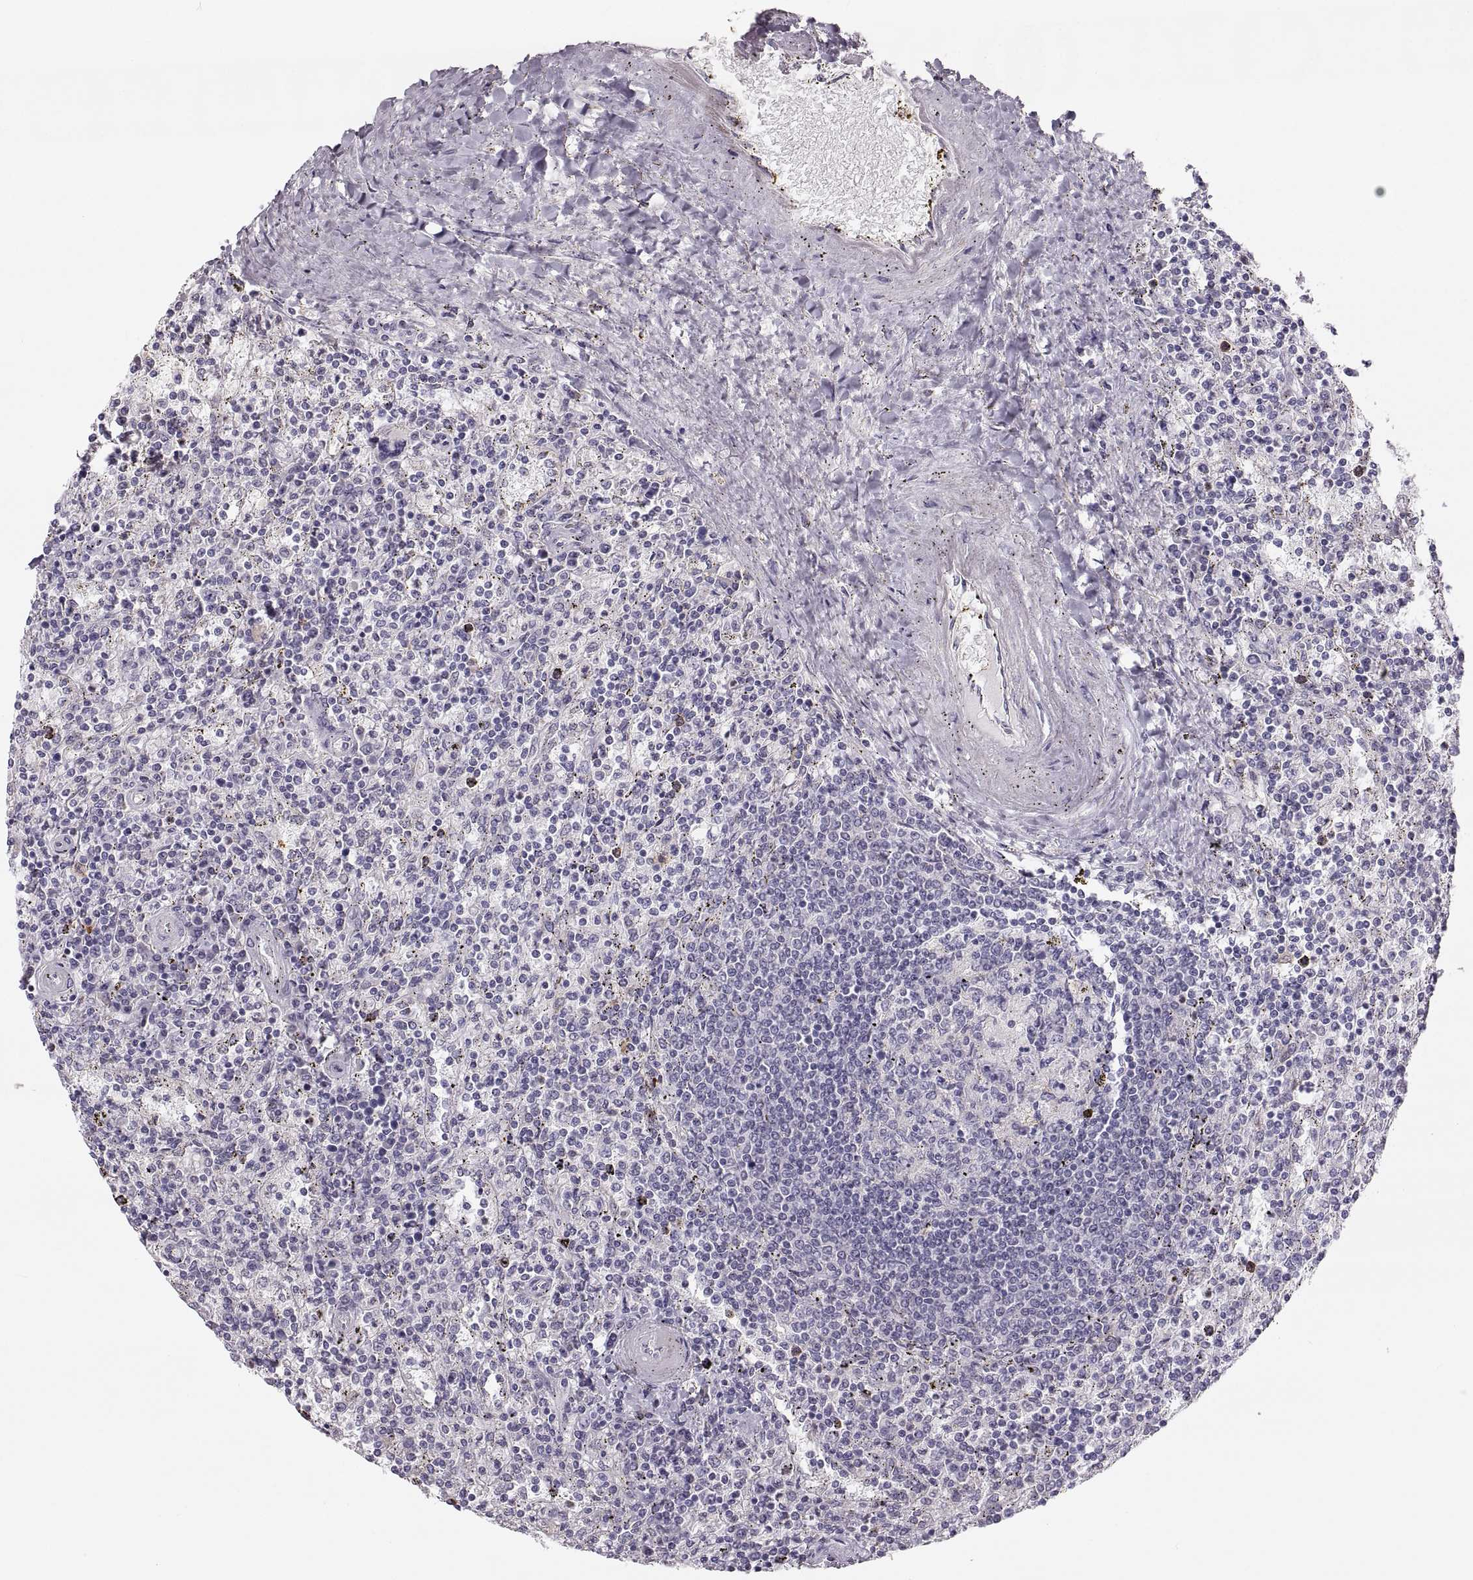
{"staining": {"intensity": "negative", "quantity": "none", "location": "none"}, "tissue": "lymphoma", "cell_type": "Tumor cells", "image_type": "cancer", "snomed": [{"axis": "morphology", "description": "Malignant lymphoma, non-Hodgkin's type, Low grade"}, {"axis": "topography", "description": "Spleen"}], "caption": "Human low-grade malignant lymphoma, non-Hodgkin's type stained for a protein using IHC displays no expression in tumor cells.", "gene": "RUNDC3A", "patient": {"sex": "male", "age": 62}}